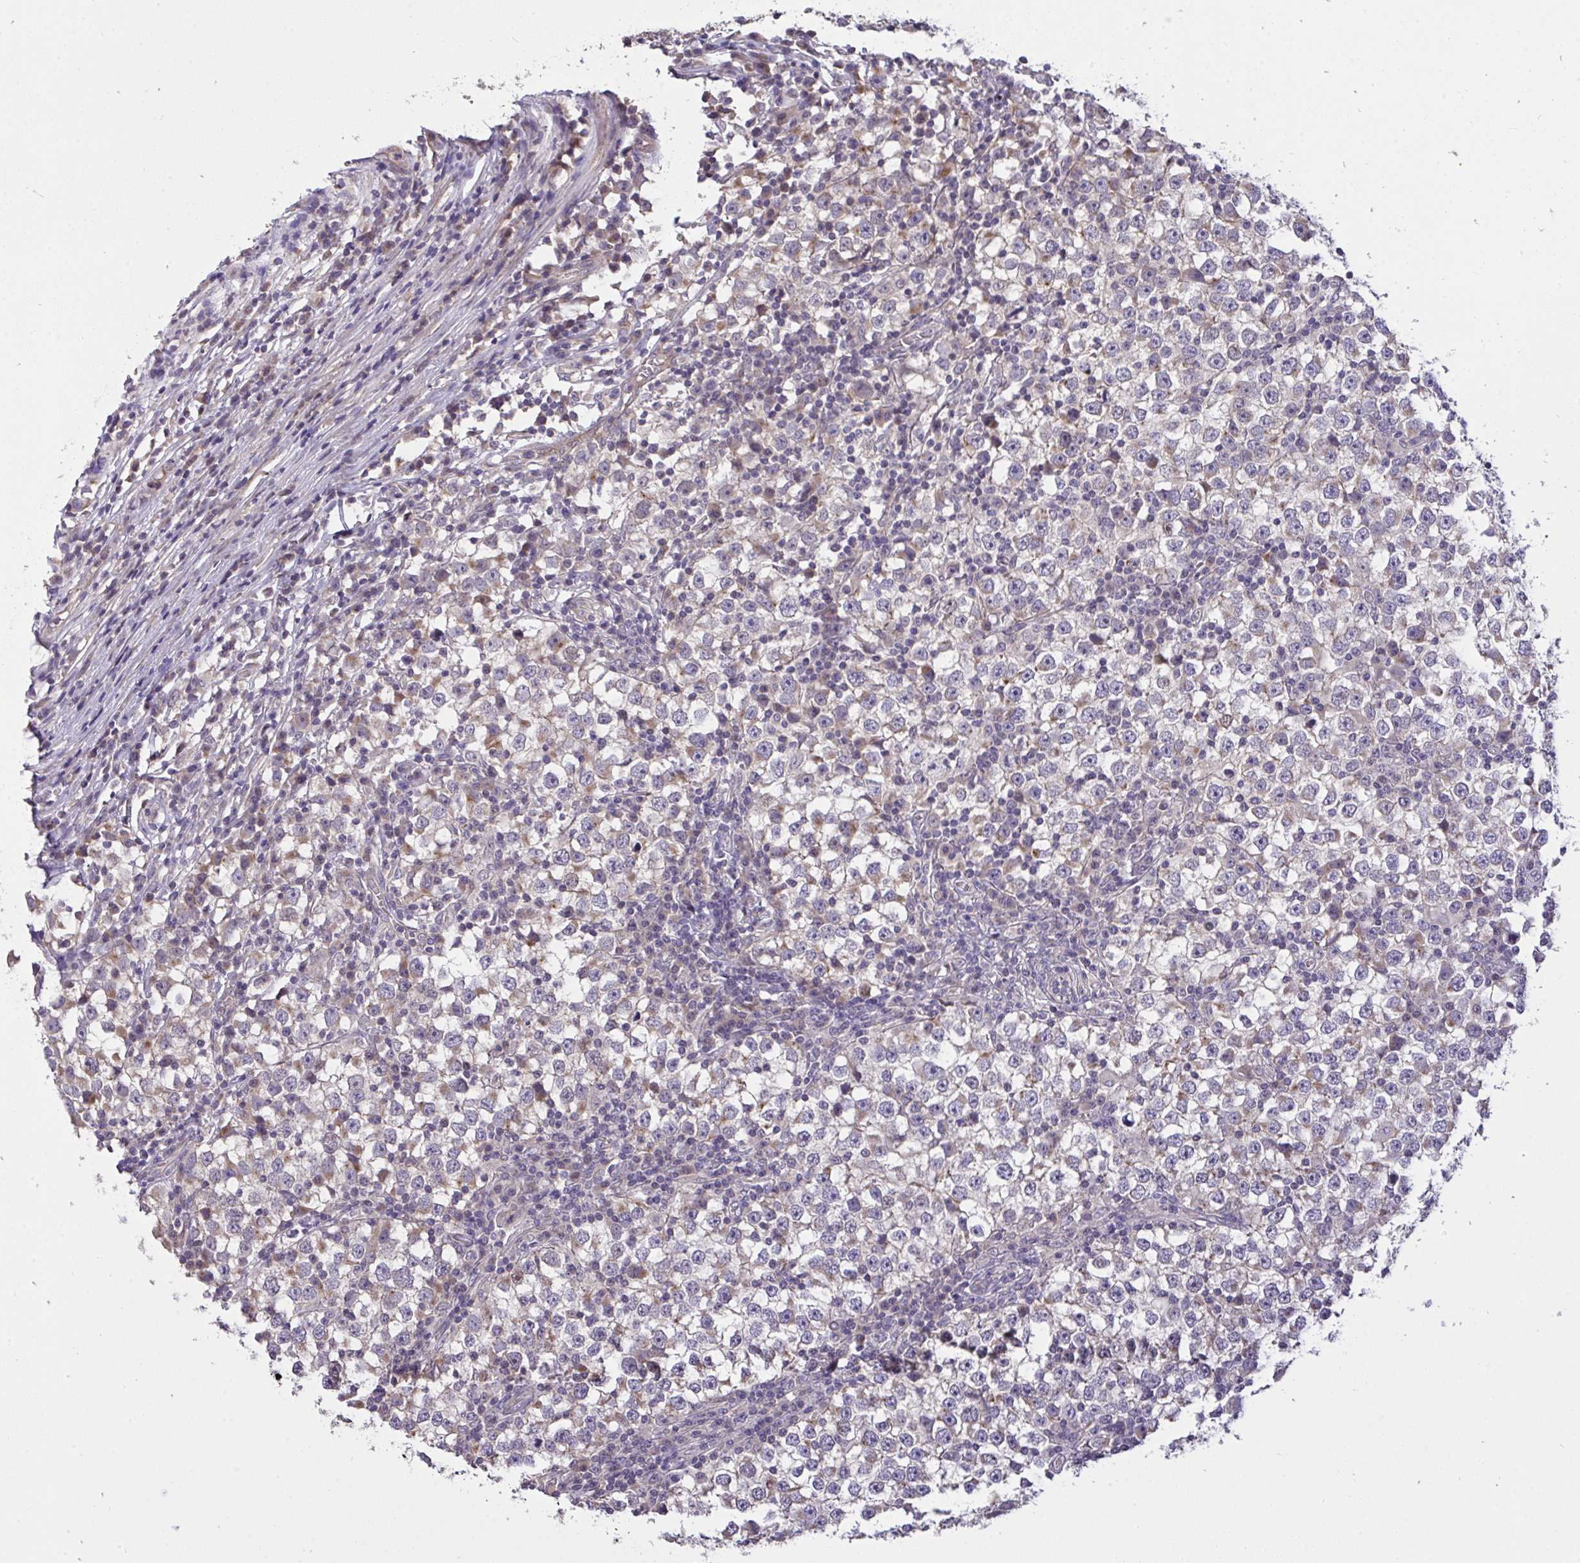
{"staining": {"intensity": "moderate", "quantity": "<25%", "location": "cytoplasmic/membranous"}, "tissue": "testis cancer", "cell_type": "Tumor cells", "image_type": "cancer", "snomed": [{"axis": "morphology", "description": "Seminoma, NOS"}, {"axis": "topography", "description": "Testis"}], "caption": "A low amount of moderate cytoplasmic/membranous staining is seen in approximately <25% of tumor cells in testis cancer (seminoma) tissue. (brown staining indicates protein expression, while blue staining denotes nuclei).", "gene": "C19orf54", "patient": {"sex": "male", "age": 65}}